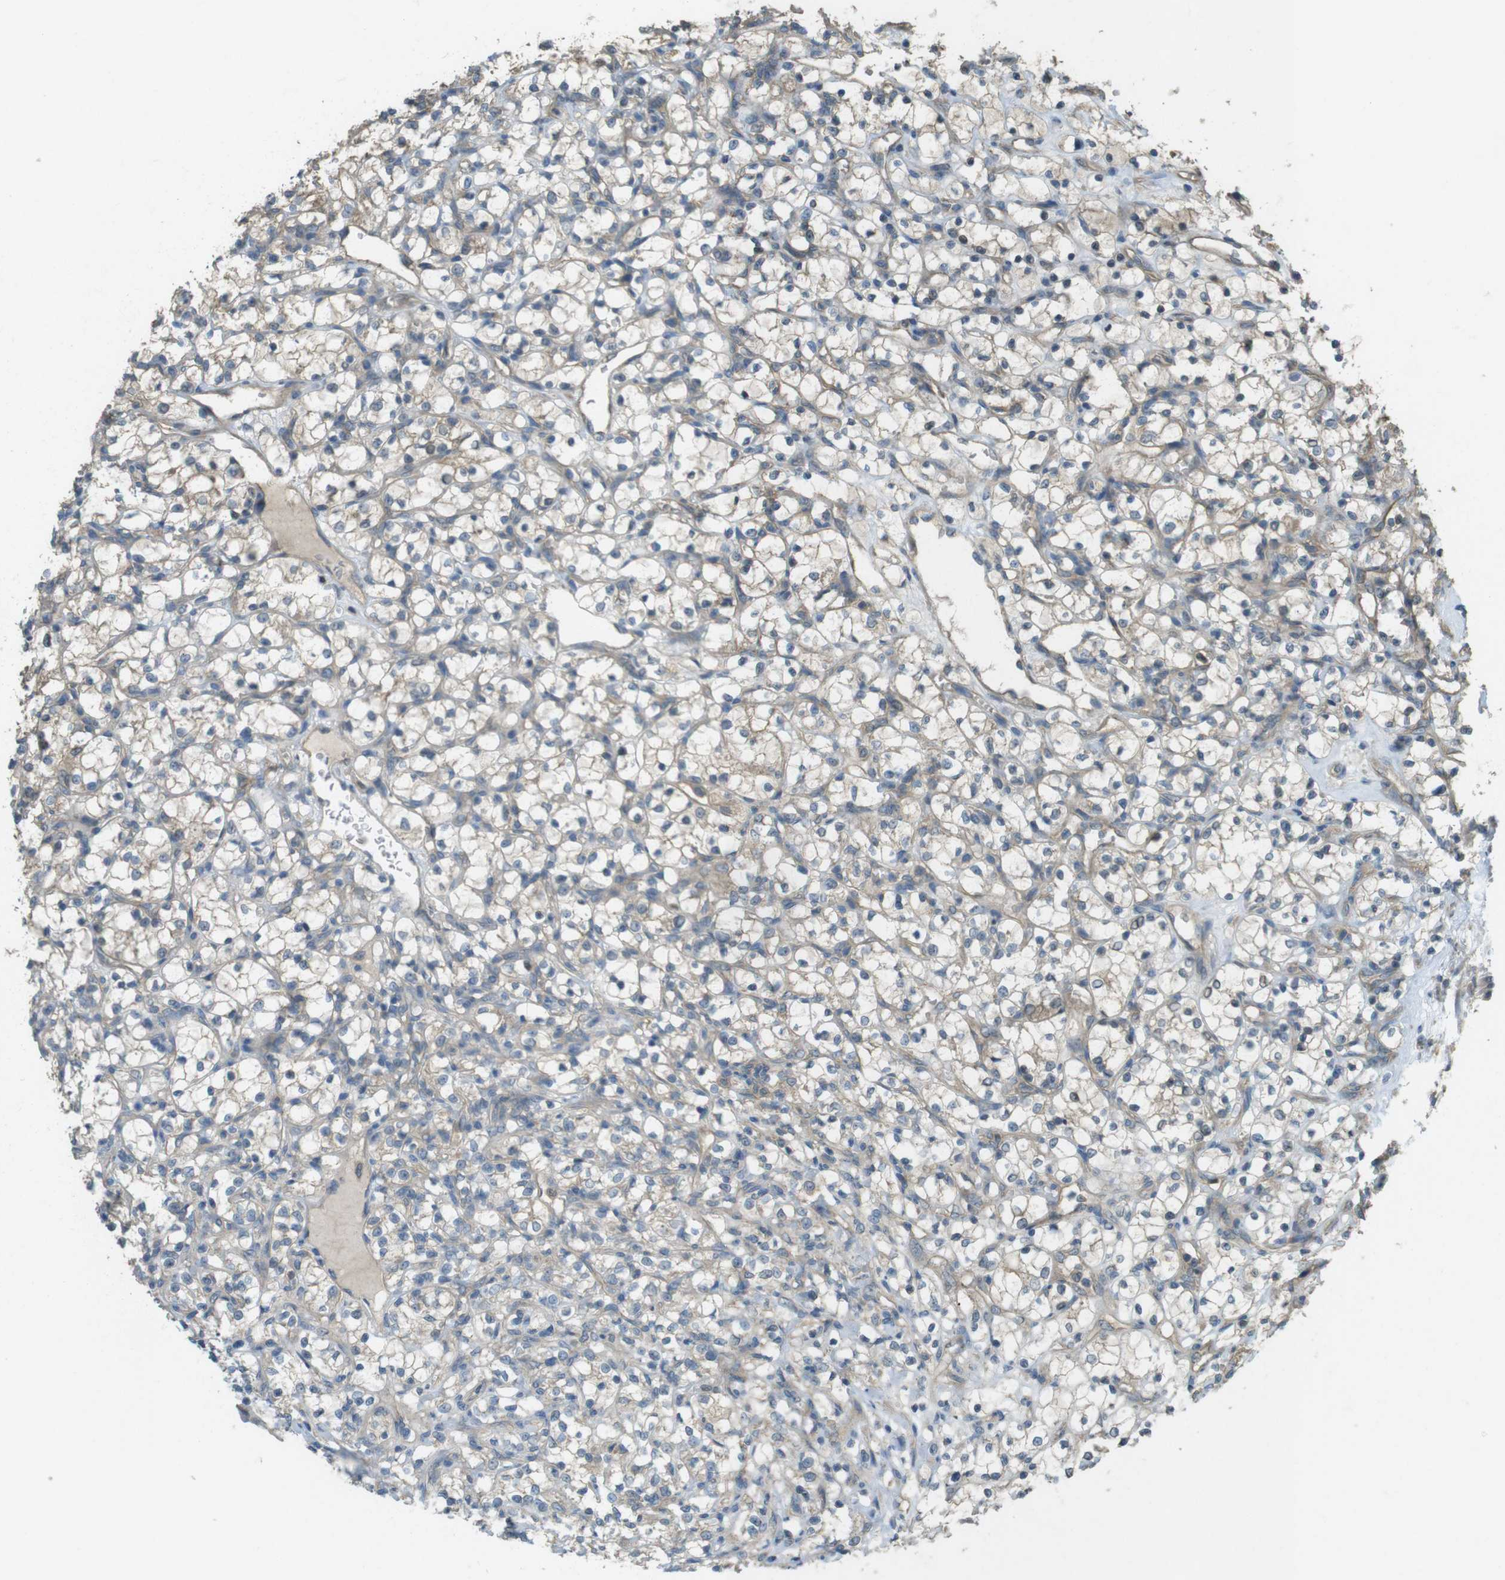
{"staining": {"intensity": "weak", "quantity": ">75%", "location": "cytoplasmic/membranous"}, "tissue": "renal cancer", "cell_type": "Tumor cells", "image_type": "cancer", "snomed": [{"axis": "morphology", "description": "Adenocarcinoma, NOS"}, {"axis": "topography", "description": "Kidney"}], "caption": "High-power microscopy captured an immunohistochemistry (IHC) micrograph of renal adenocarcinoma, revealing weak cytoplasmic/membranous positivity in approximately >75% of tumor cells.", "gene": "ZDHHC20", "patient": {"sex": "female", "age": 69}}